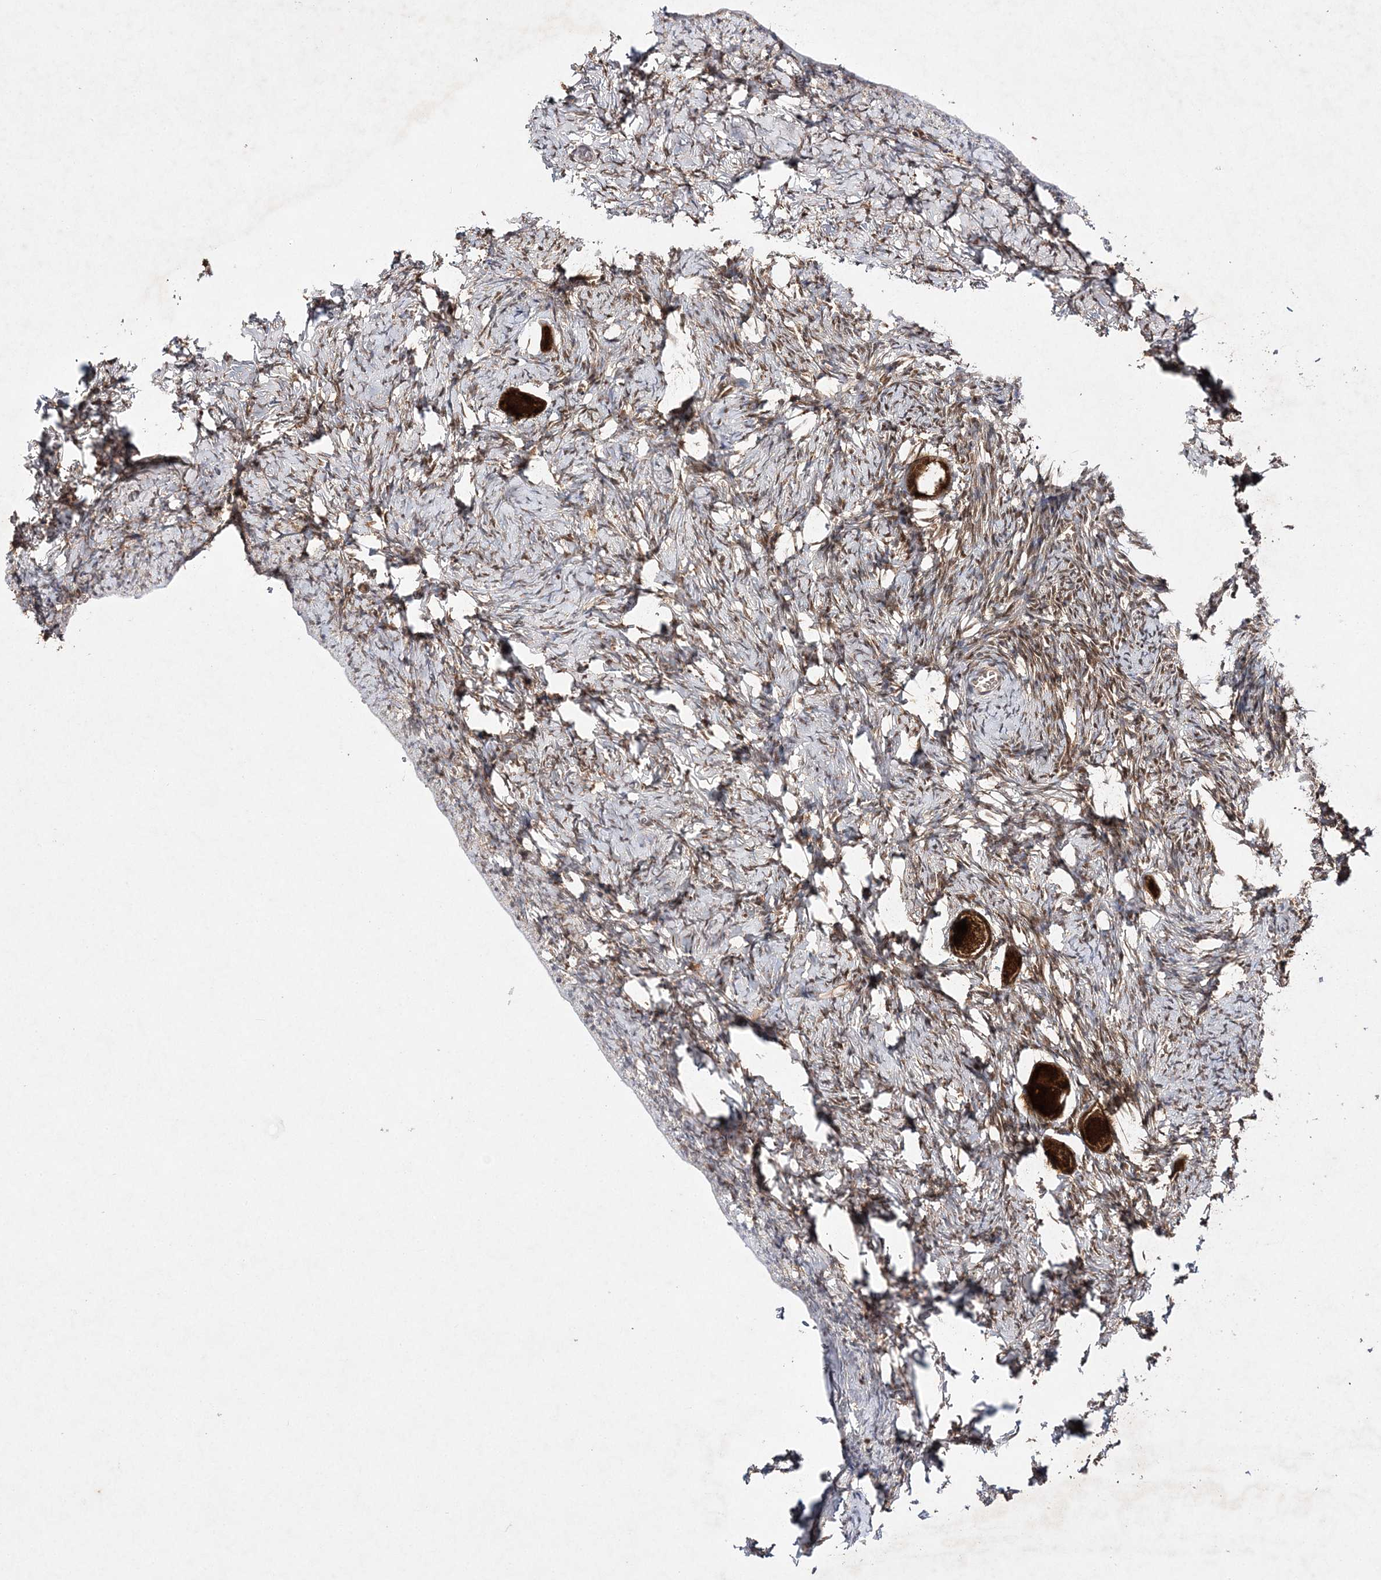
{"staining": {"intensity": "strong", "quantity": ">75%", "location": "cytoplasmic/membranous"}, "tissue": "ovary", "cell_type": "Follicle cells", "image_type": "normal", "snomed": [{"axis": "morphology", "description": "Normal tissue, NOS"}, {"axis": "topography", "description": "Ovary"}], "caption": "Ovary stained for a protein (brown) displays strong cytoplasmic/membranous positive positivity in approximately >75% of follicle cells.", "gene": "NIF3L1", "patient": {"sex": "female", "age": 27}}